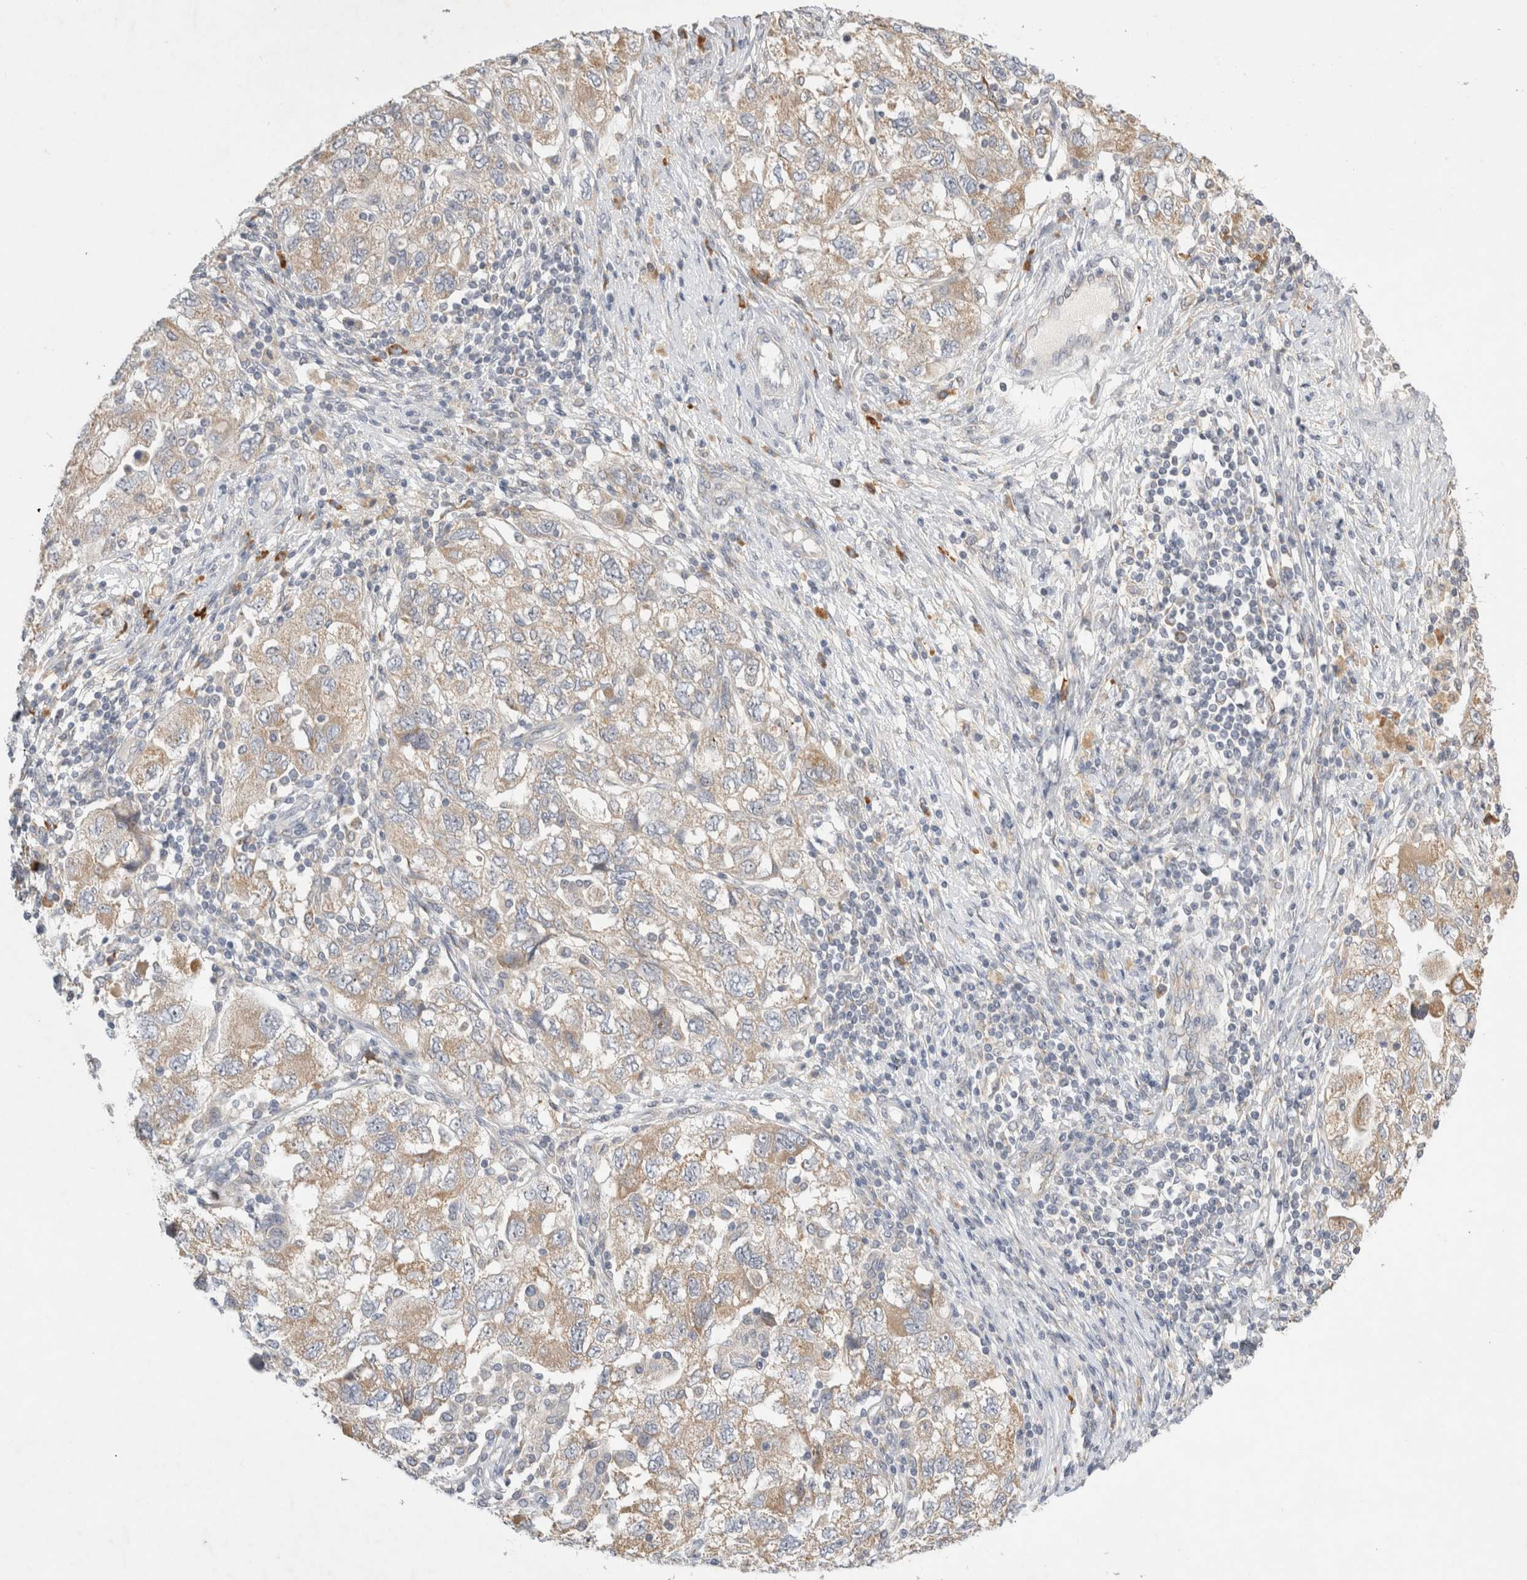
{"staining": {"intensity": "weak", "quantity": ">75%", "location": "cytoplasmic/membranous"}, "tissue": "ovarian cancer", "cell_type": "Tumor cells", "image_type": "cancer", "snomed": [{"axis": "morphology", "description": "Carcinoma, NOS"}, {"axis": "morphology", "description": "Cystadenocarcinoma, serous, NOS"}, {"axis": "topography", "description": "Ovary"}], "caption": "A histopathology image of human serous cystadenocarcinoma (ovarian) stained for a protein demonstrates weak cytoplasmic/membranous brown staining in tumor cells.", "gene": "NEDD4L", "patient": {"sex": "female", "age": 69}}